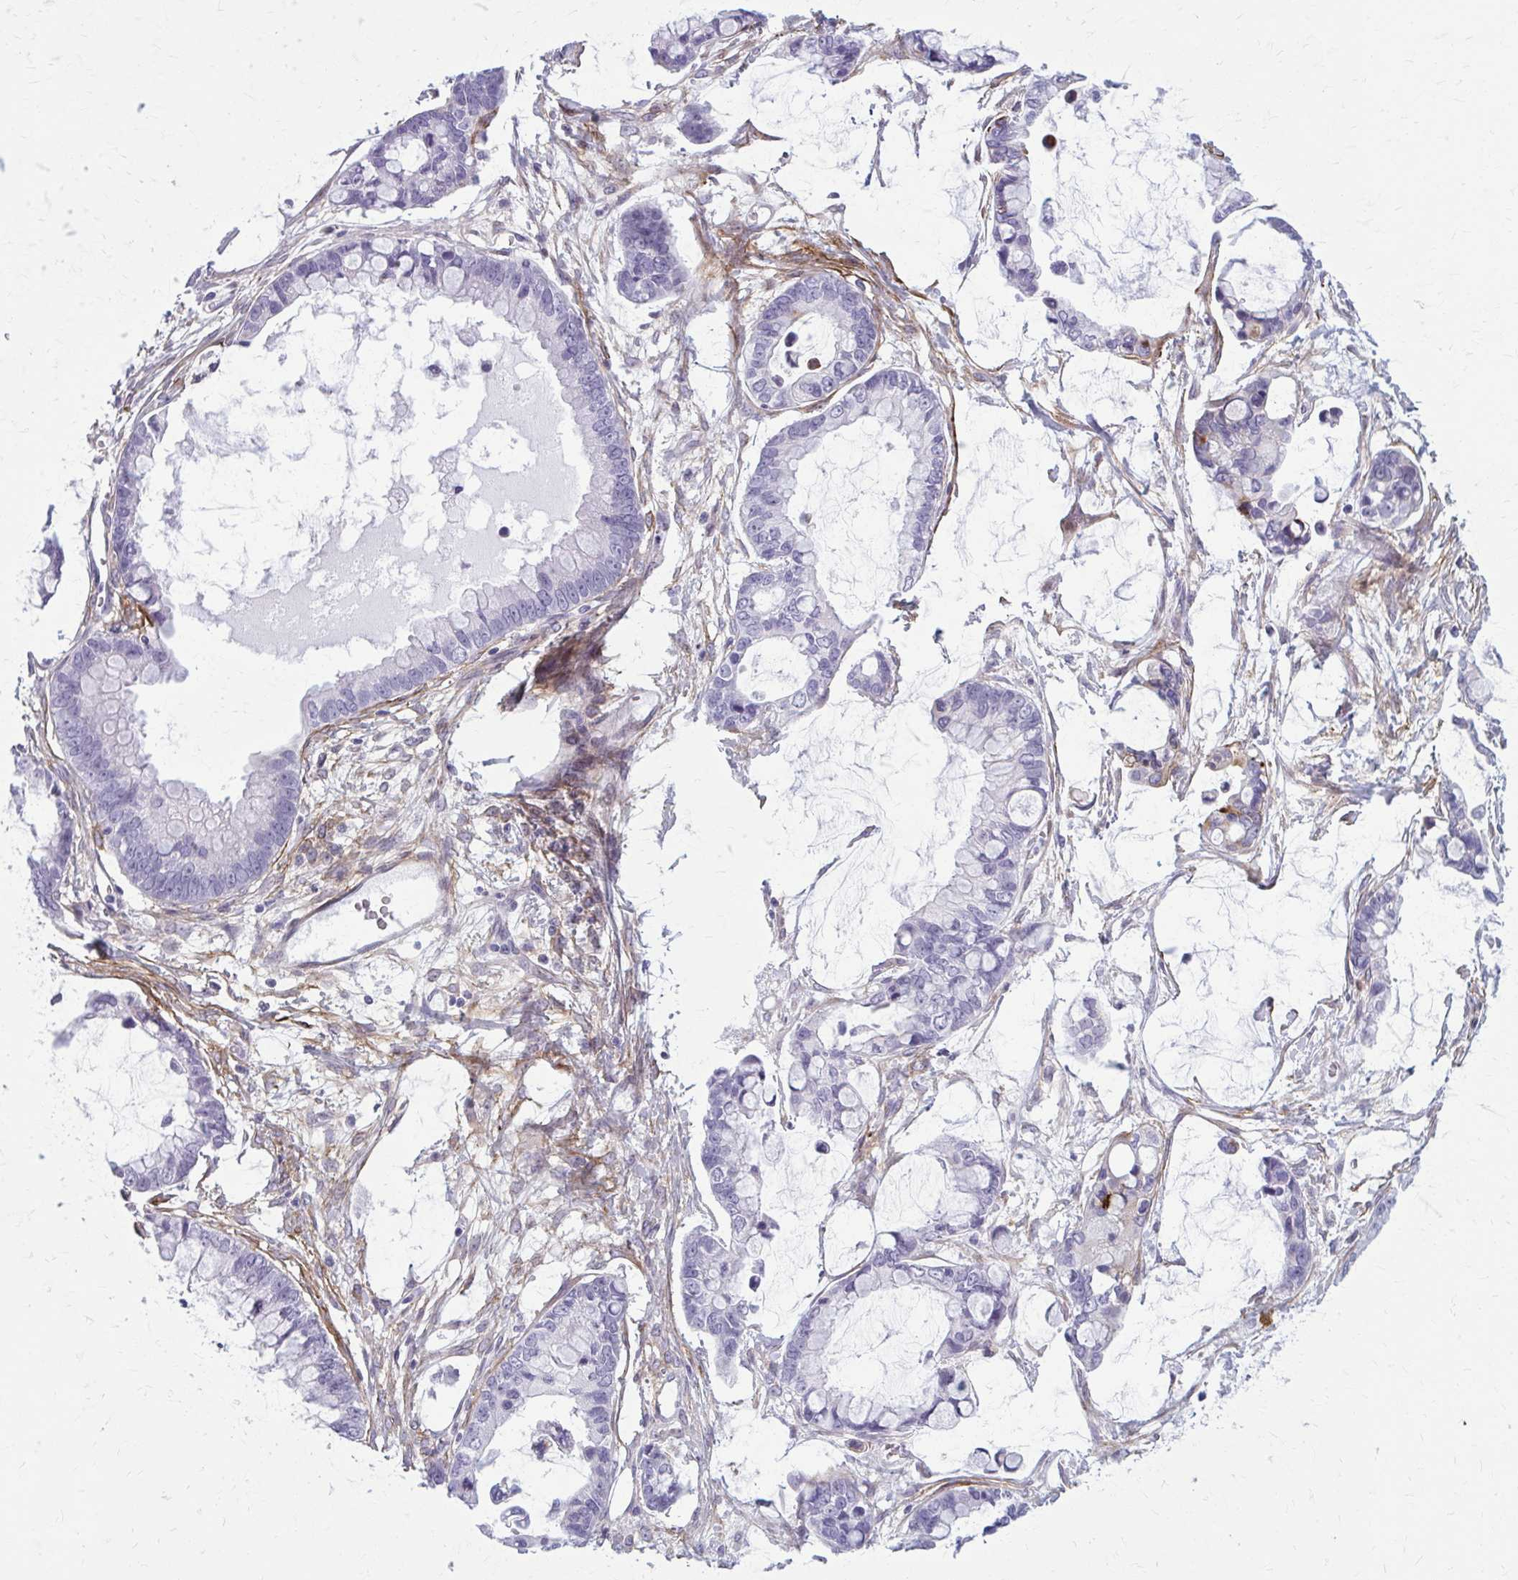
{"staining": {"intensity": "negative", "quantity": "none", "location": "none"}, "tissue": "ovarian cancer", "cell_type": "Tumor cells", "image_type": "cancer", "snomed": [{"axis": "morphology", "description": "Cystadenocarcinoma, mucinous, NOS"}, {"axis": "topography", "description": "Ovary"}], "caption": "Mucinous cystadenocarcinoma (ovarian) was stained to show a protein in brown. There is no significant positivity in tumor cells.", "gene": "AKAP12", "patient": {"sex": "female", "age": 63}}